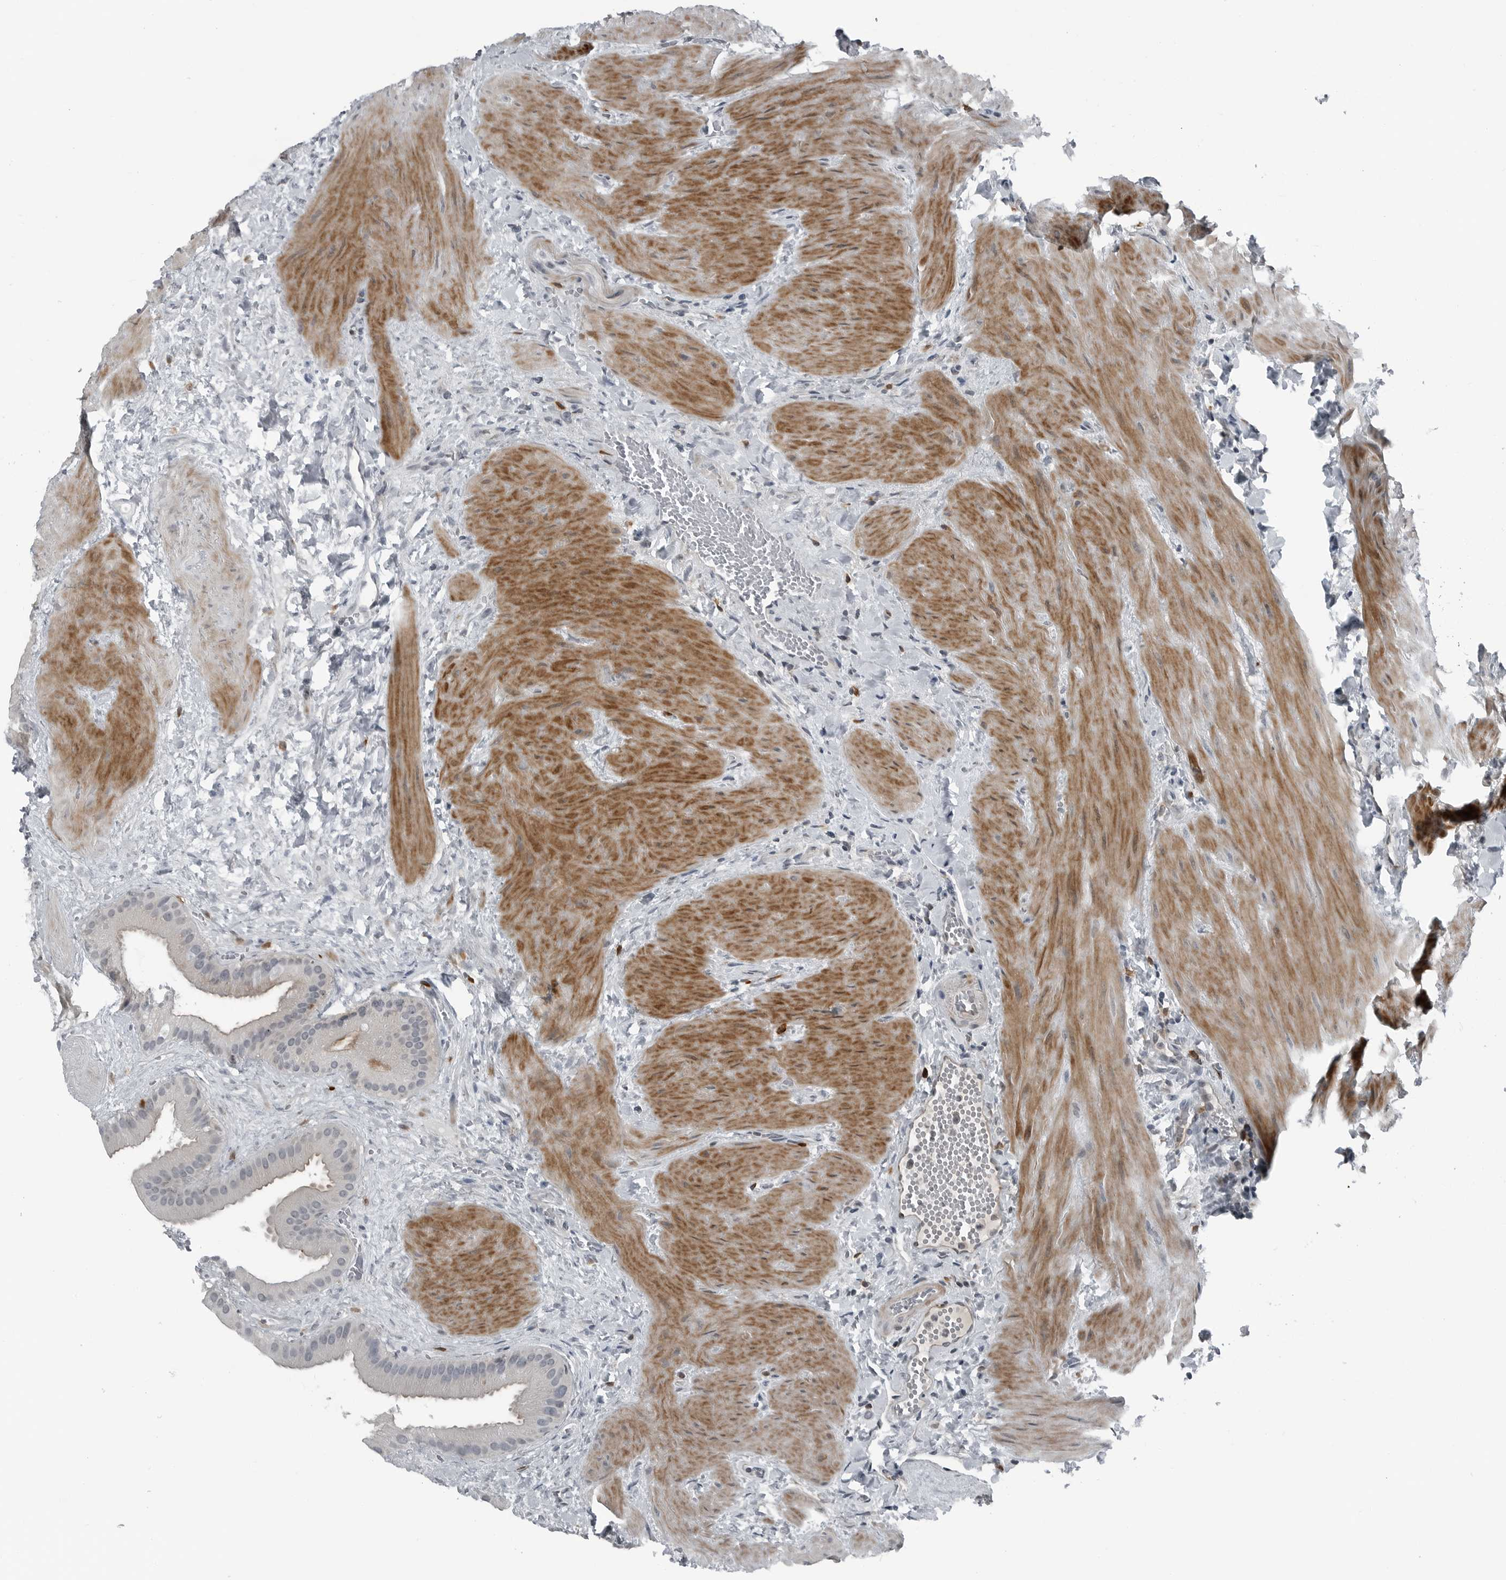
{"staining": {"intensity": "strong", "quantity": "25%-75%", "location": "cytoplasmic/membranous"}, "tissue": "gallbladder", "cell_type": "Glandular cells", "image_type": "normal", "snomed": [{"axis": "morphology", "description": "Normal tissue, NOS"}, {"axis": "topography", "description": "Gallbladder"}], "caption": "Protein positivity by immunohistochemistry reveals strong cytoplasmic/membranous staining in approximately 25%-75% of glandular cells in normal gallbladder.", "gene": "GAK", "patient": {"sex": "male", "age": 55}}